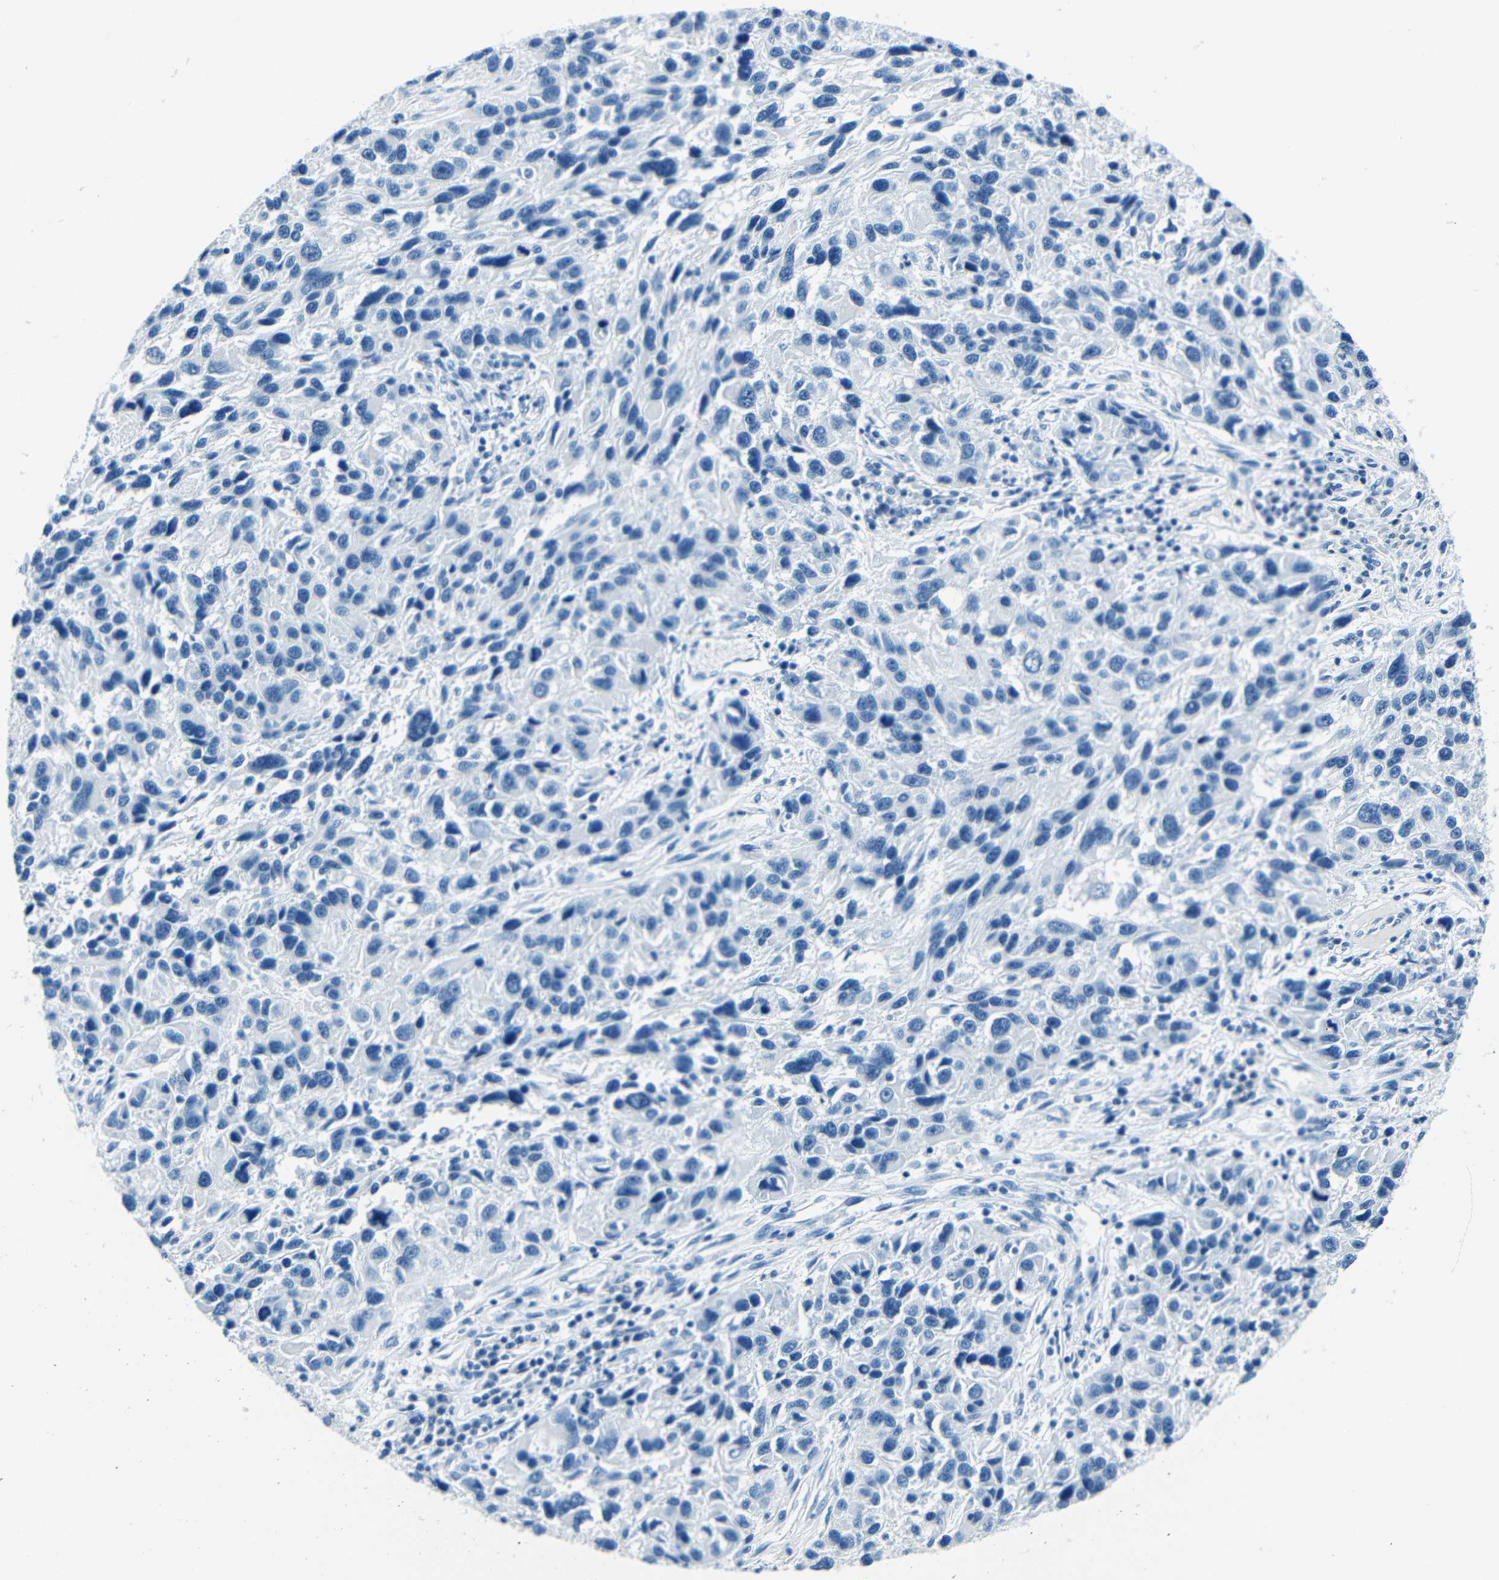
{"staining": {"intensity": "negative", "quantity": "none", "location": "none"}, "tissue": "melanoma", "cell_type": "Tumor cells", "image_type": "cancer", "snomed": [{"axis": "morphology", "description": "Malignant melanoma, NOS"}, {"axis": "topography", "description": "Skin"}], "caption": "Tumor cells are negative for brown protein staining in malignant melanoma.", "gene": "FBN2", "patient": {"sex": "male", "age": 53}}